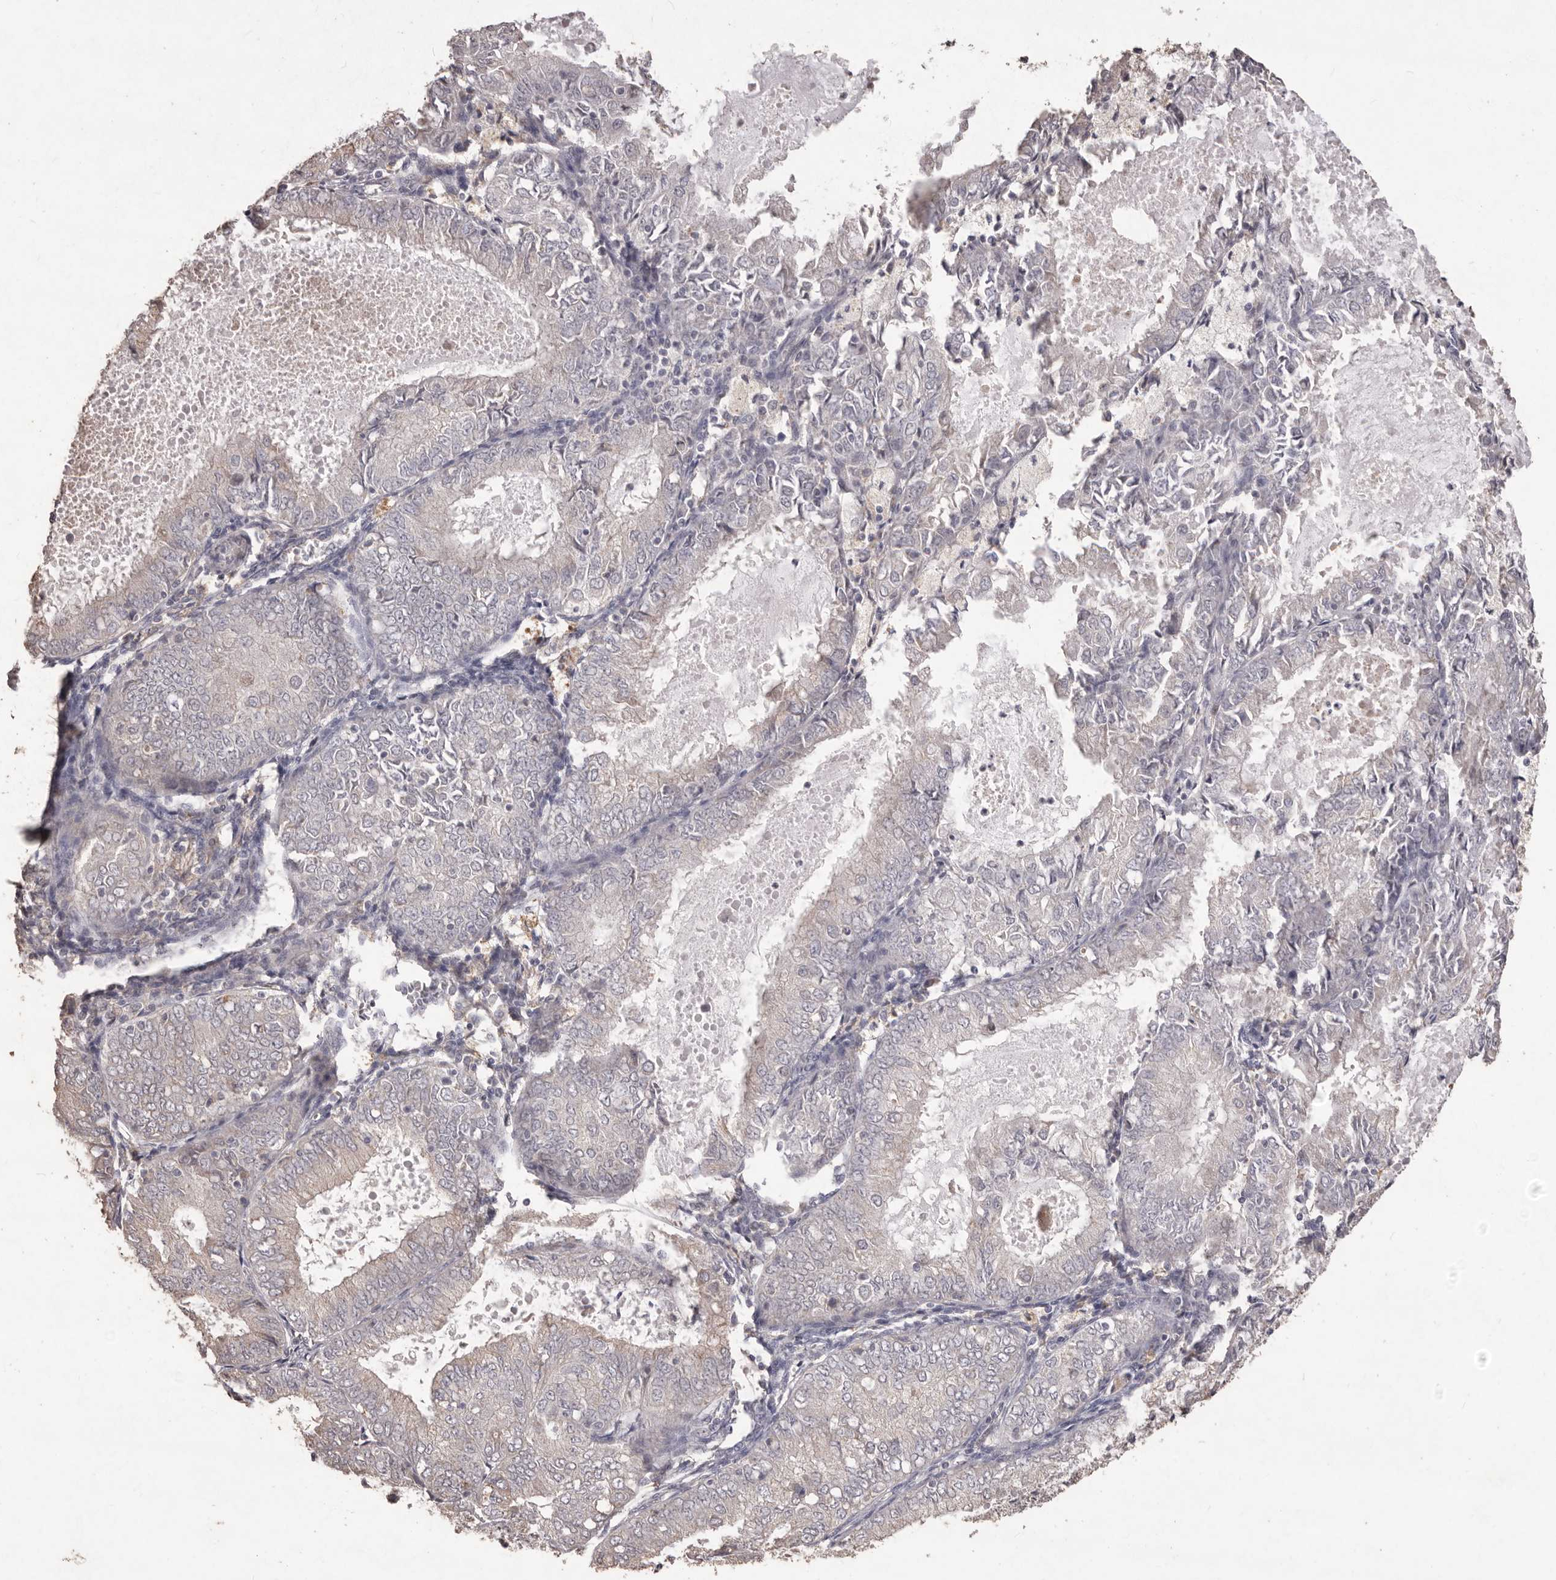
{"staining": {"intensity": "negative", "quantity": "none", "location": "none"}, "tissue": "endometrial cancer", "cell_type": "Tumor cells", "image_type": "cancer", "snomed": [{"axis": "morphology", "description": "Adenocarcinoma, NOS"}, {"axis": "topography", "description": "Endometrium"}], "caption": "DAB immunohistochemical staining of endometrial adenocarcinoma reveals no significant expression in tumor cells. The staining was performed using DAB to visualize the protein expression in brown, while the nuclei were stained in blue with hematoxylin (Magnification: 20x).", "gene": "PRSS27", "patient": {"sex": "female", "age": 57}}